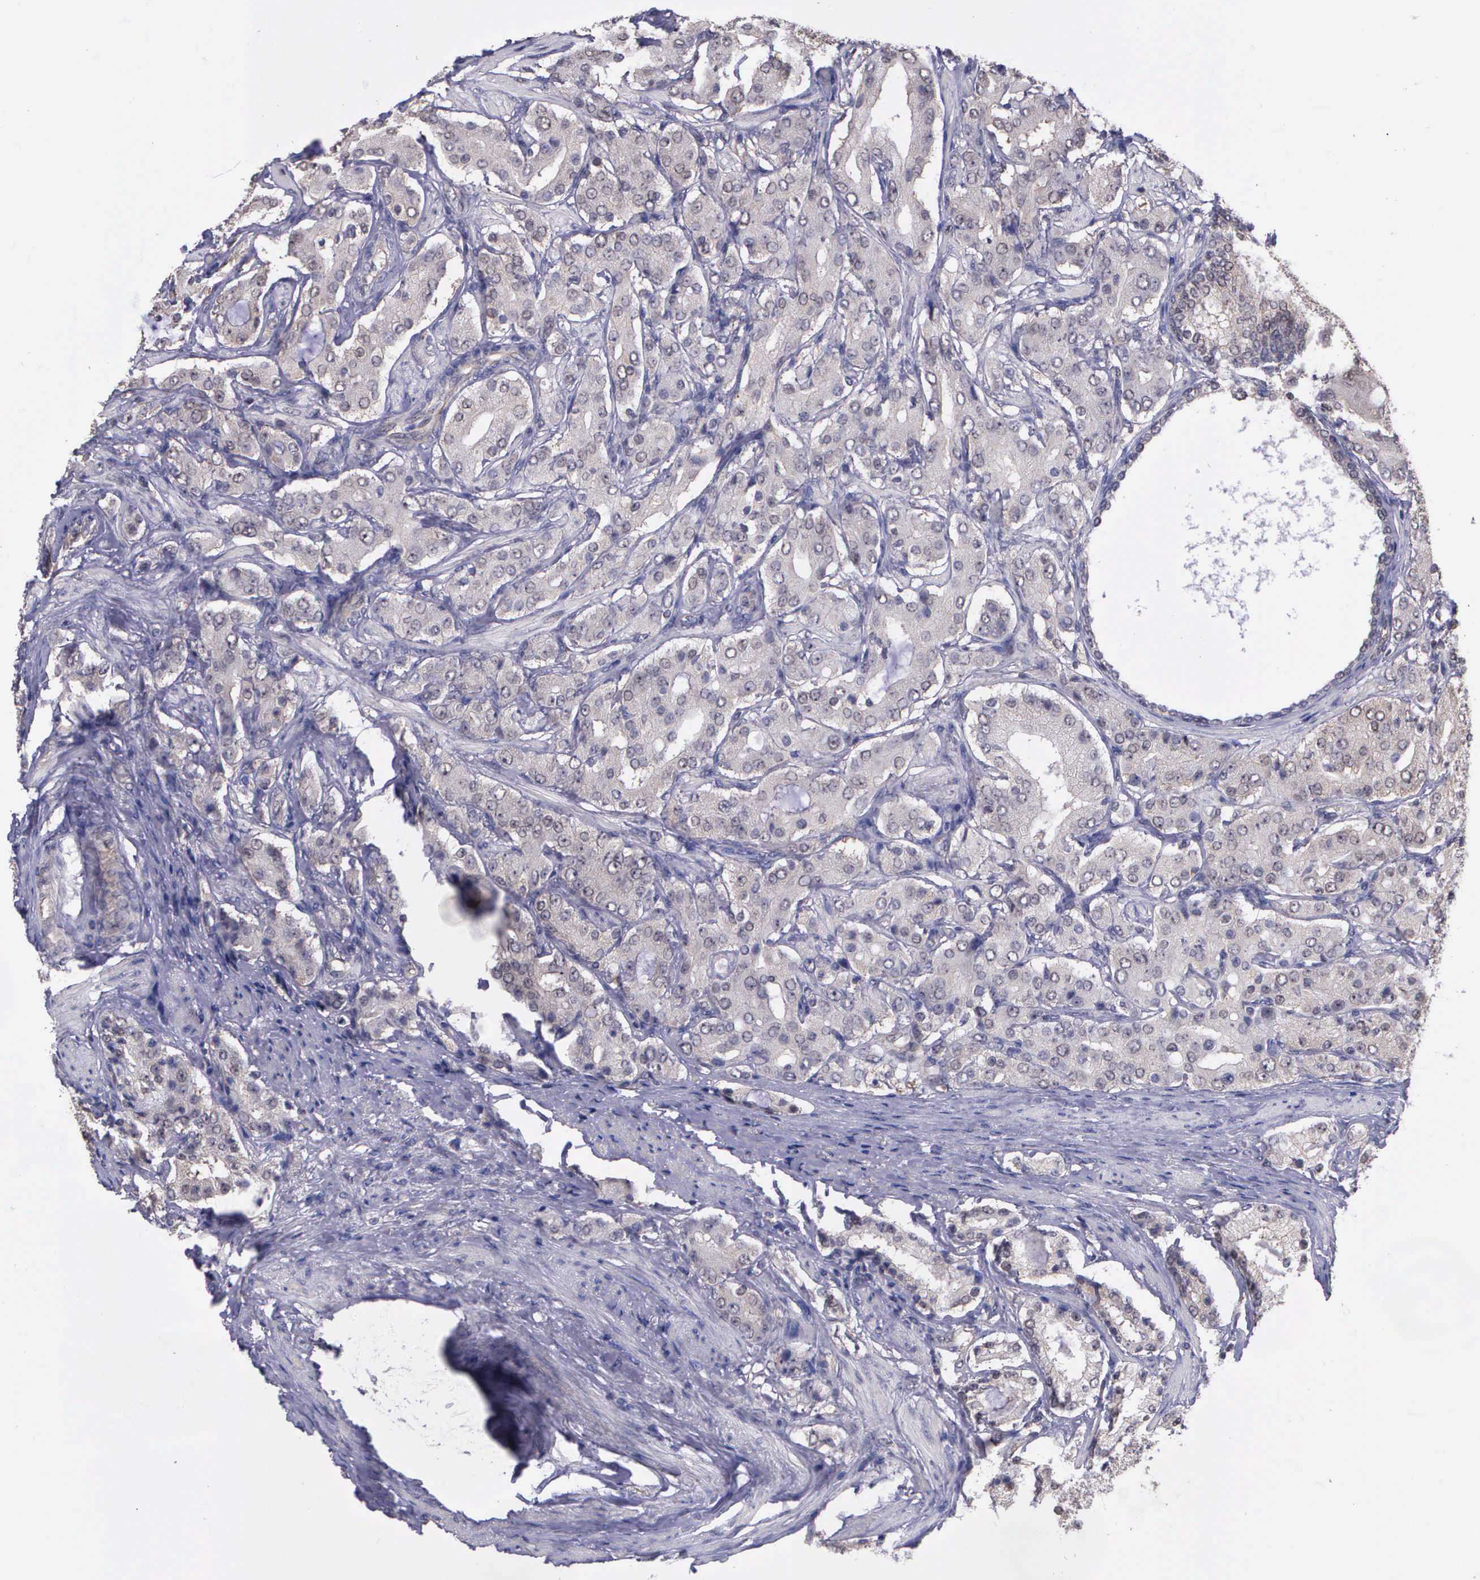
{"staining": {"intensity": "weak", "quantity": "<25%", "location": "cytoplasmic/membranous"}, "tissue": "prostate cancer", "cell_type": "Tumor cells", "image_type": "cancer", "snomed": [{"axis": "morphology", "description": "Adenocarcinoma, Medium grade"}, {"axis": "topography", "description": "Prostate"}], "caption": "Immunohistochemical staining of prostate medium-grade adenocarcinoma demonstrates no significant expression in tumor cells. The staining was performed using DAB (3,3'-diaminobenzidine) to visualize the protein expression in brown, while the nuclei were stained in blue with hematoxylin (Magnification: 20x).", "gene": "PSMC1", "patient": {"sex": "male", "age": 72}}